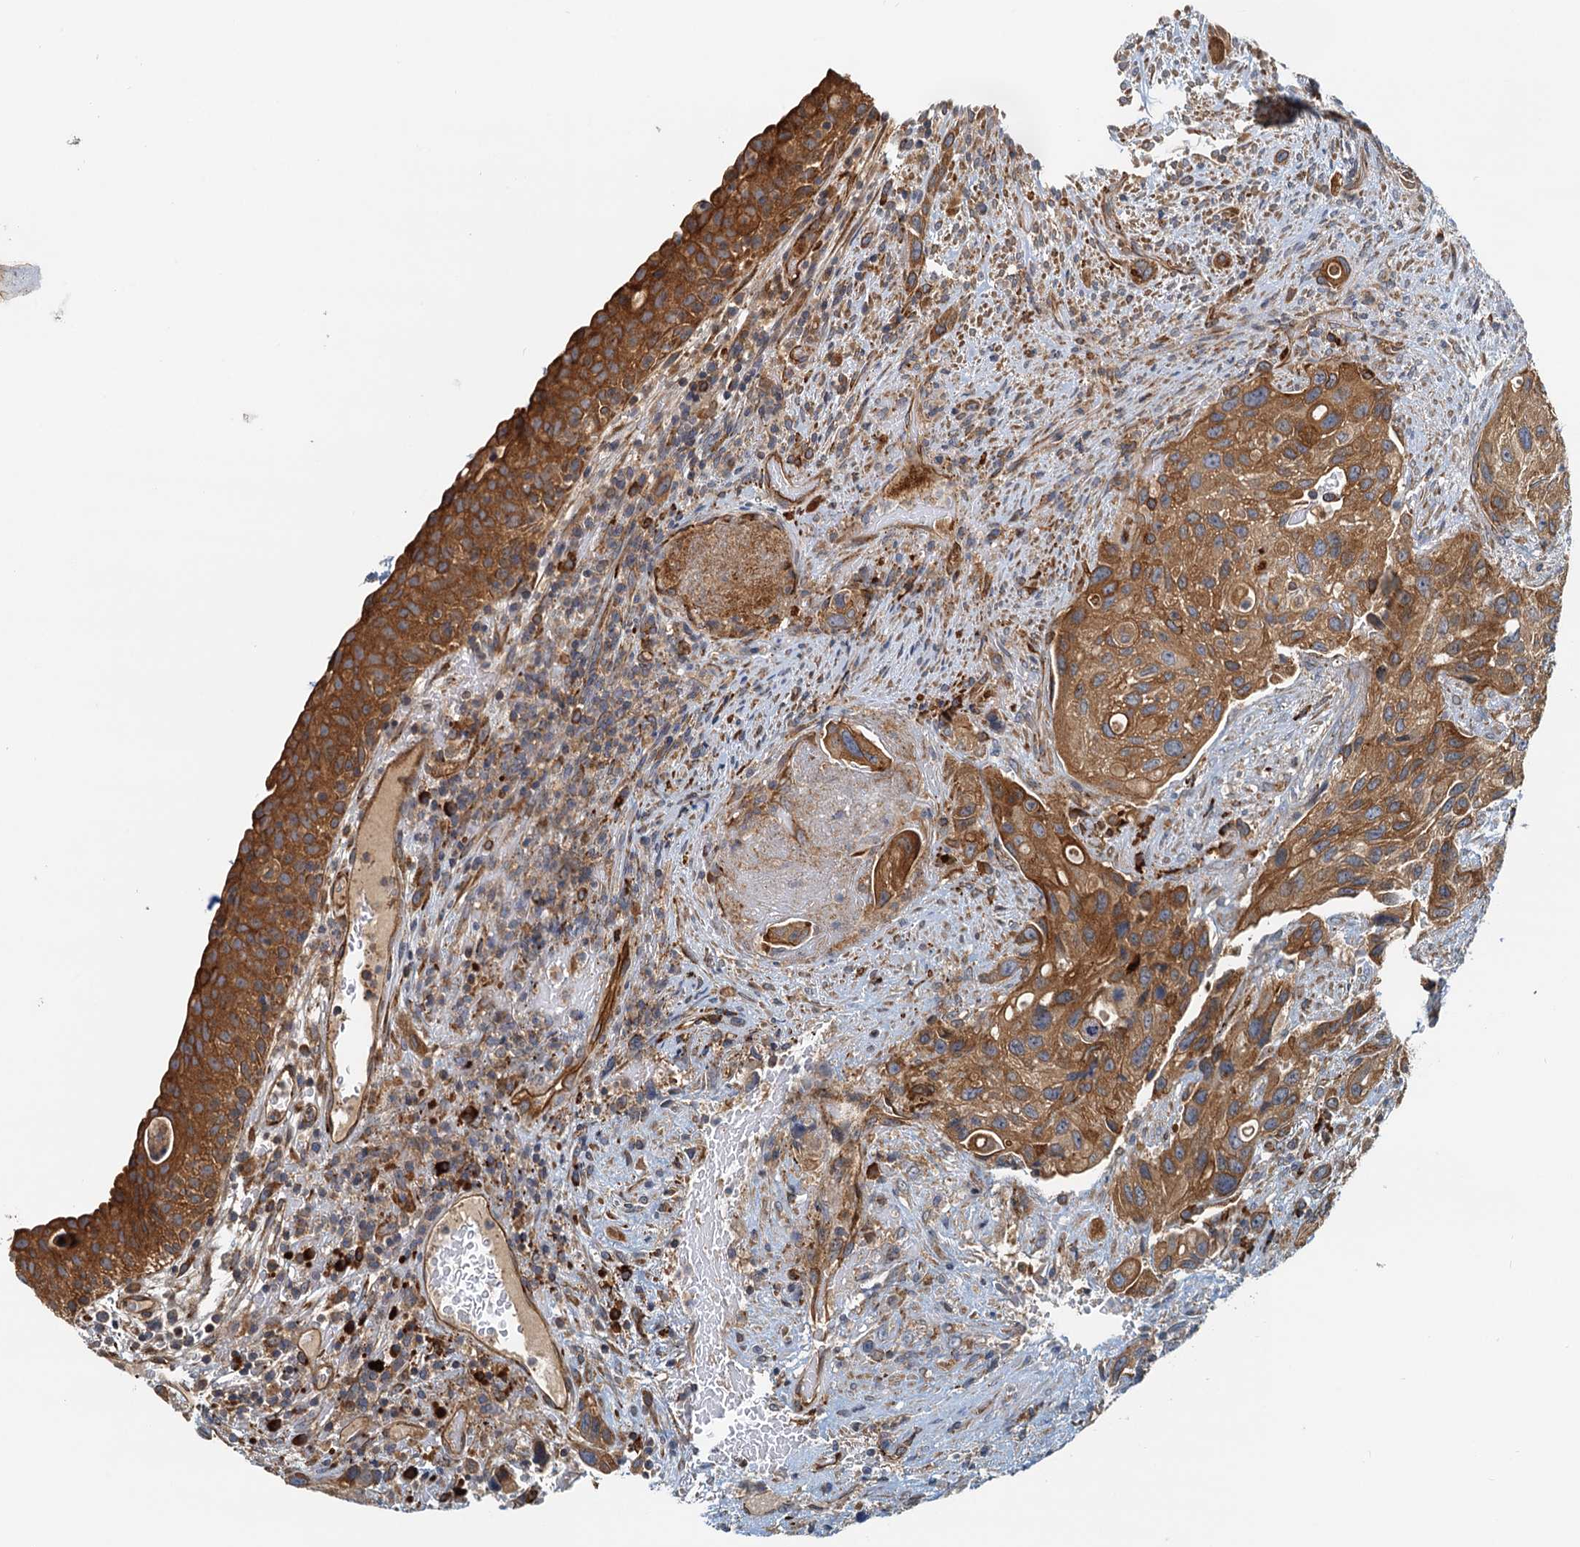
{"staining": {"intensity": "moderate", "quantity": ">75%", "location": "cytoplasmic/membranous"}, "tissue": "urothelial cancer", "cell_type": "Tumor cells", "image_type": "cancer", "snomed": [{"axis": "morphology", "description": "Normal tissue, NOS"}, {"axis": "morphology", "description": "Urothelial carcinoma, High grade"}, {"axis": "topography", "description": "Vascular tissue"}, {"axis": "topography", "description": "Urinary bladder"}], "caption": "Immunohistochemistry micrograph of human urothelial carcinoma (high-grade) stained for a protein (brown), which displays medium levels of moderate cytoplasmic/membranous staining in approximately >75% of tumor cells.", "gene": "NIPAL3", "patient": {"sex": "female", "age": 56}}